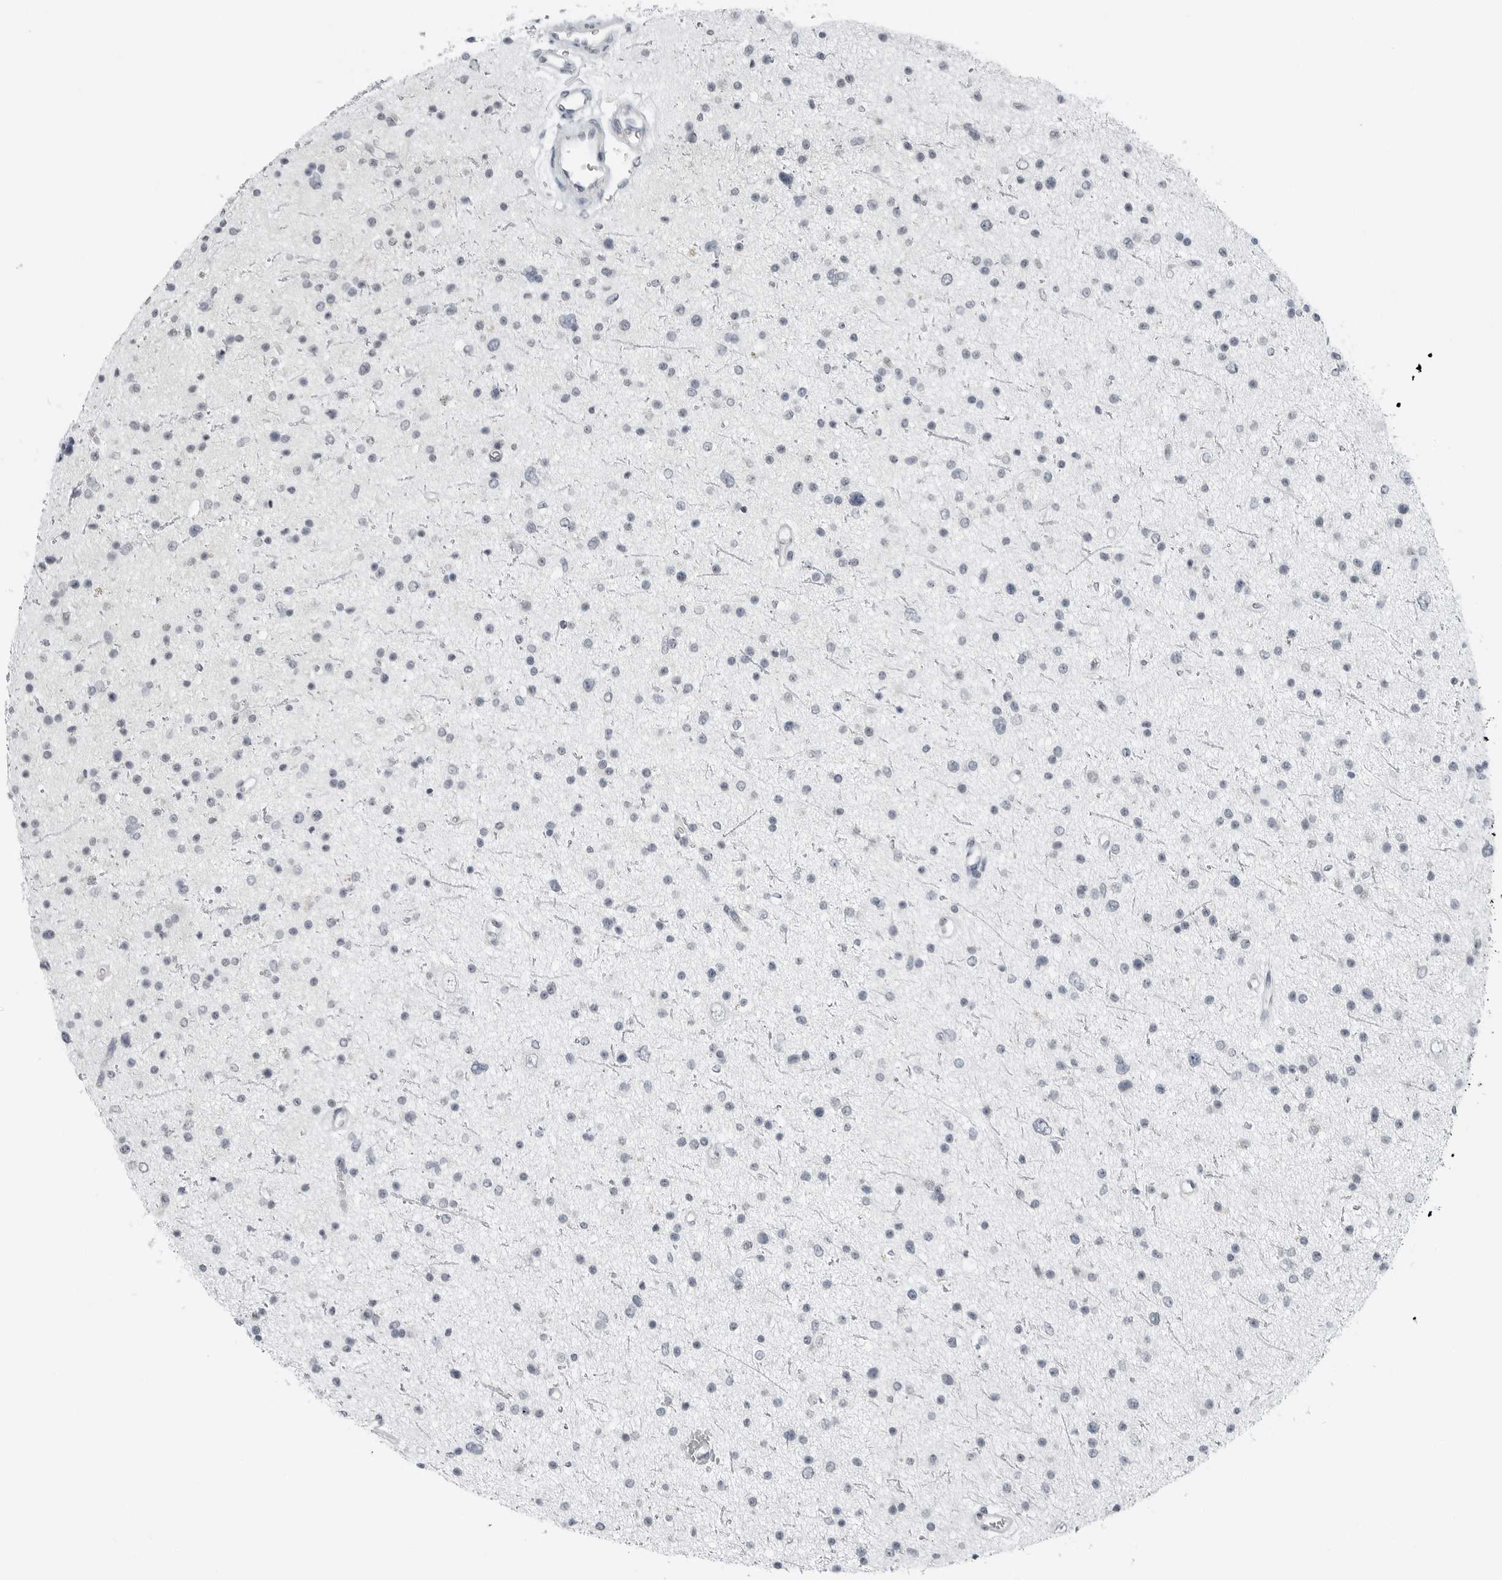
{"staining": {"intensity": "negative", "quantity": "none", "location": "none"}, "tissue": "glioma", "cell_type": "Tumor cells", "image_type": "cancer", "snomed": [{"axis": "morphology", "description": "Glioma, malignant, Low grade"}, {"axis": "topography", "description": "Brain"}], "caption": "This micrograph is of glioma stained with immunohistochemistry to label a protein in brown with the nuclei are counter-stained blue. There is no positivity in tumor cells.", "gene": "XIRP1", "patient": {"sex": "female", "age": 37}}